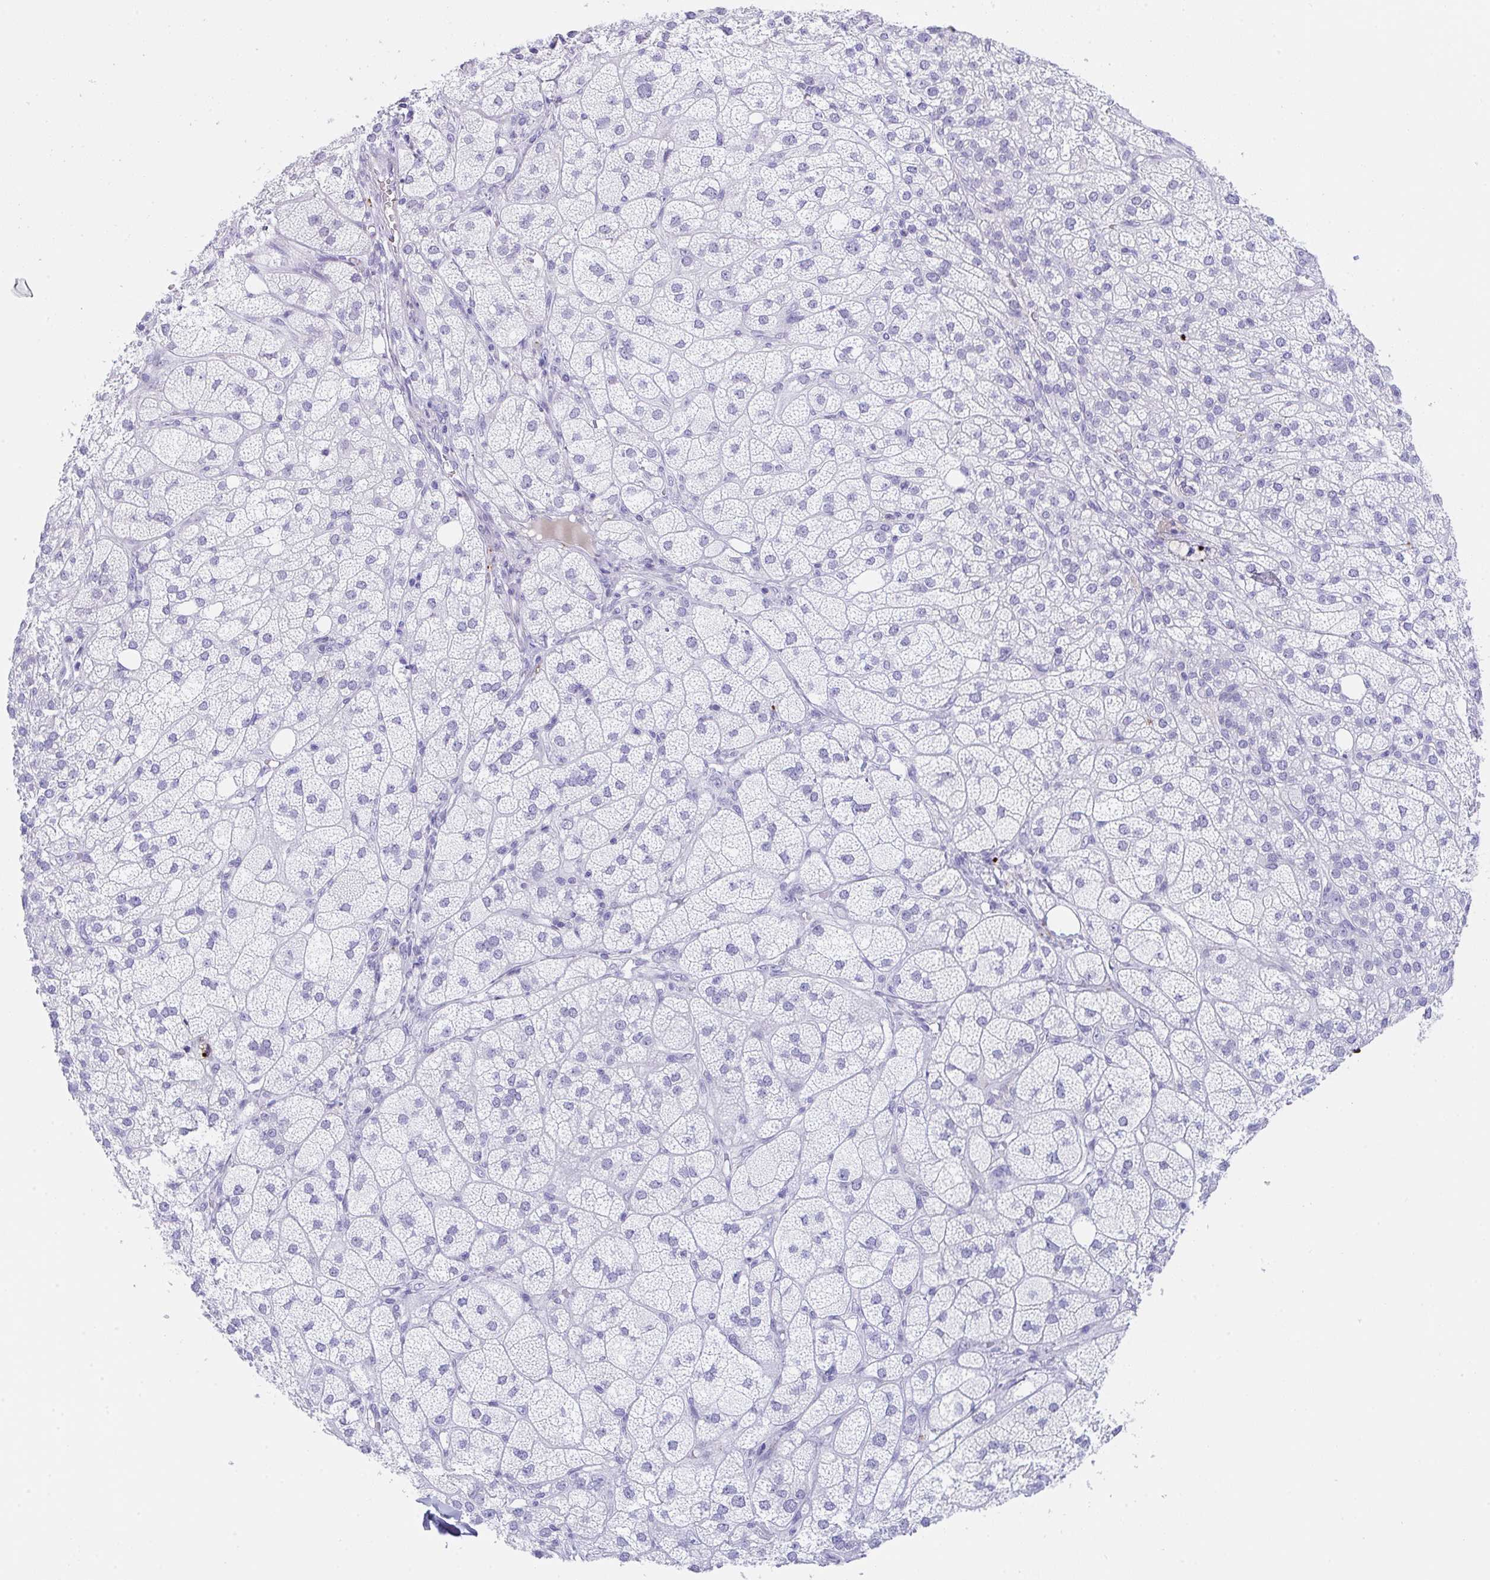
{"staining": {"intensity": "negative", "quantity": "none", "location": "none"}, "tissue": "adrenal gland", "cell_type": "Glandular cells", "image_type": "normal", "snomed": [{"axis": "morphology", "description": "Normal tissue, NOS"}, {"axis": "topography", "description": "Adrenal gland"}], "caption": "A micrograph of adrenal gland stained for a protein displays no brown staining in glandular cells.", "gene": "KMT2E", "patient": {"sex": "female", "age": 60}}